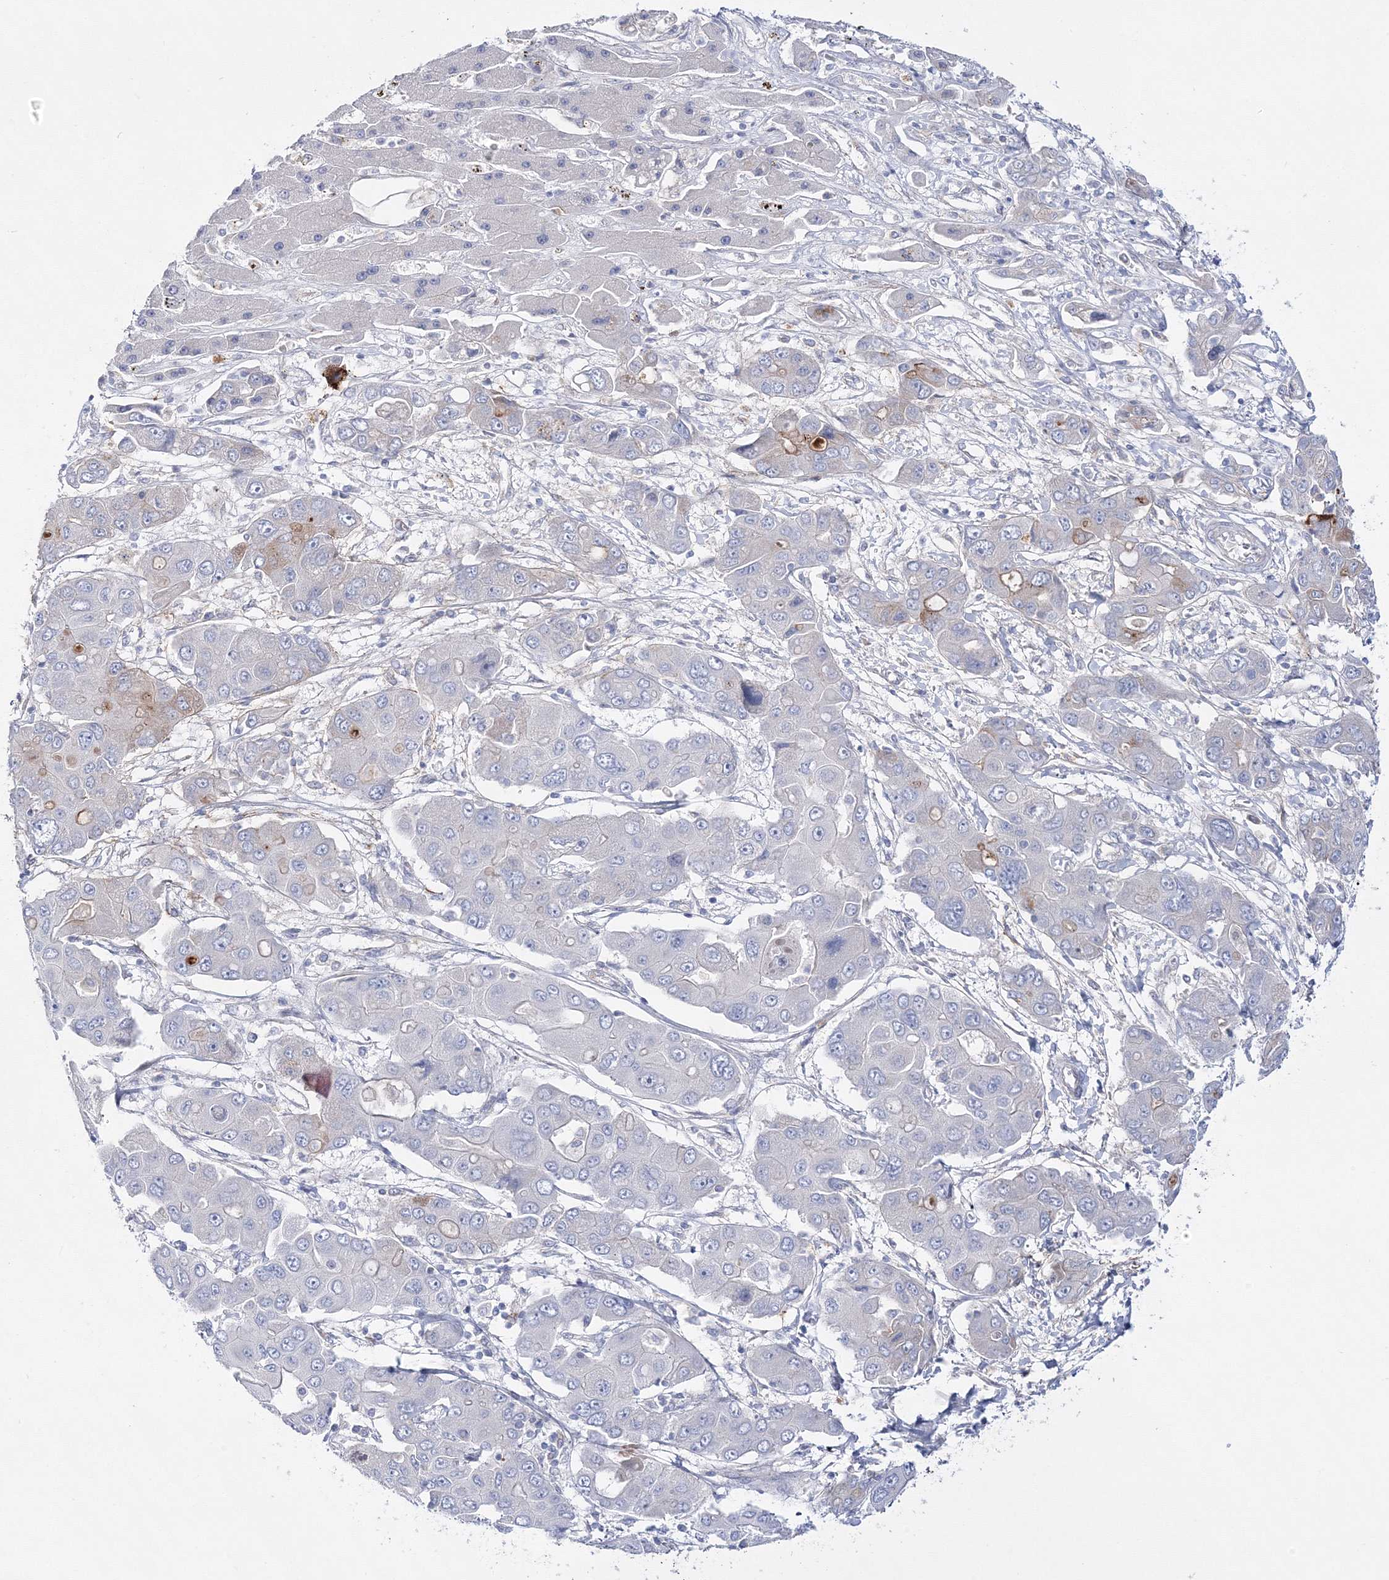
{"staining": {"intensity": "negative", "quantity": "none", "location": "none"}, "tissue": "liver cancer", "cell_type": "Tumor cells", "image_type": "cancer", "snomed": [{"axis": "morphology", "description": "Cholangiocarcinoma"}, {"axis": "topography", "description": "Liver"}], "caption": "This is a image of IHC staining of liver cholangiocarcinoma, which shows no expression in tumor cells. The staining is performed using DAB (3,3'-diaminobenzidine) brown chromogen with nuclei counter-stained in using hematoxylin.", "gene": "ARHGAP32", "patient": {"sex": "male", "age": 67}}